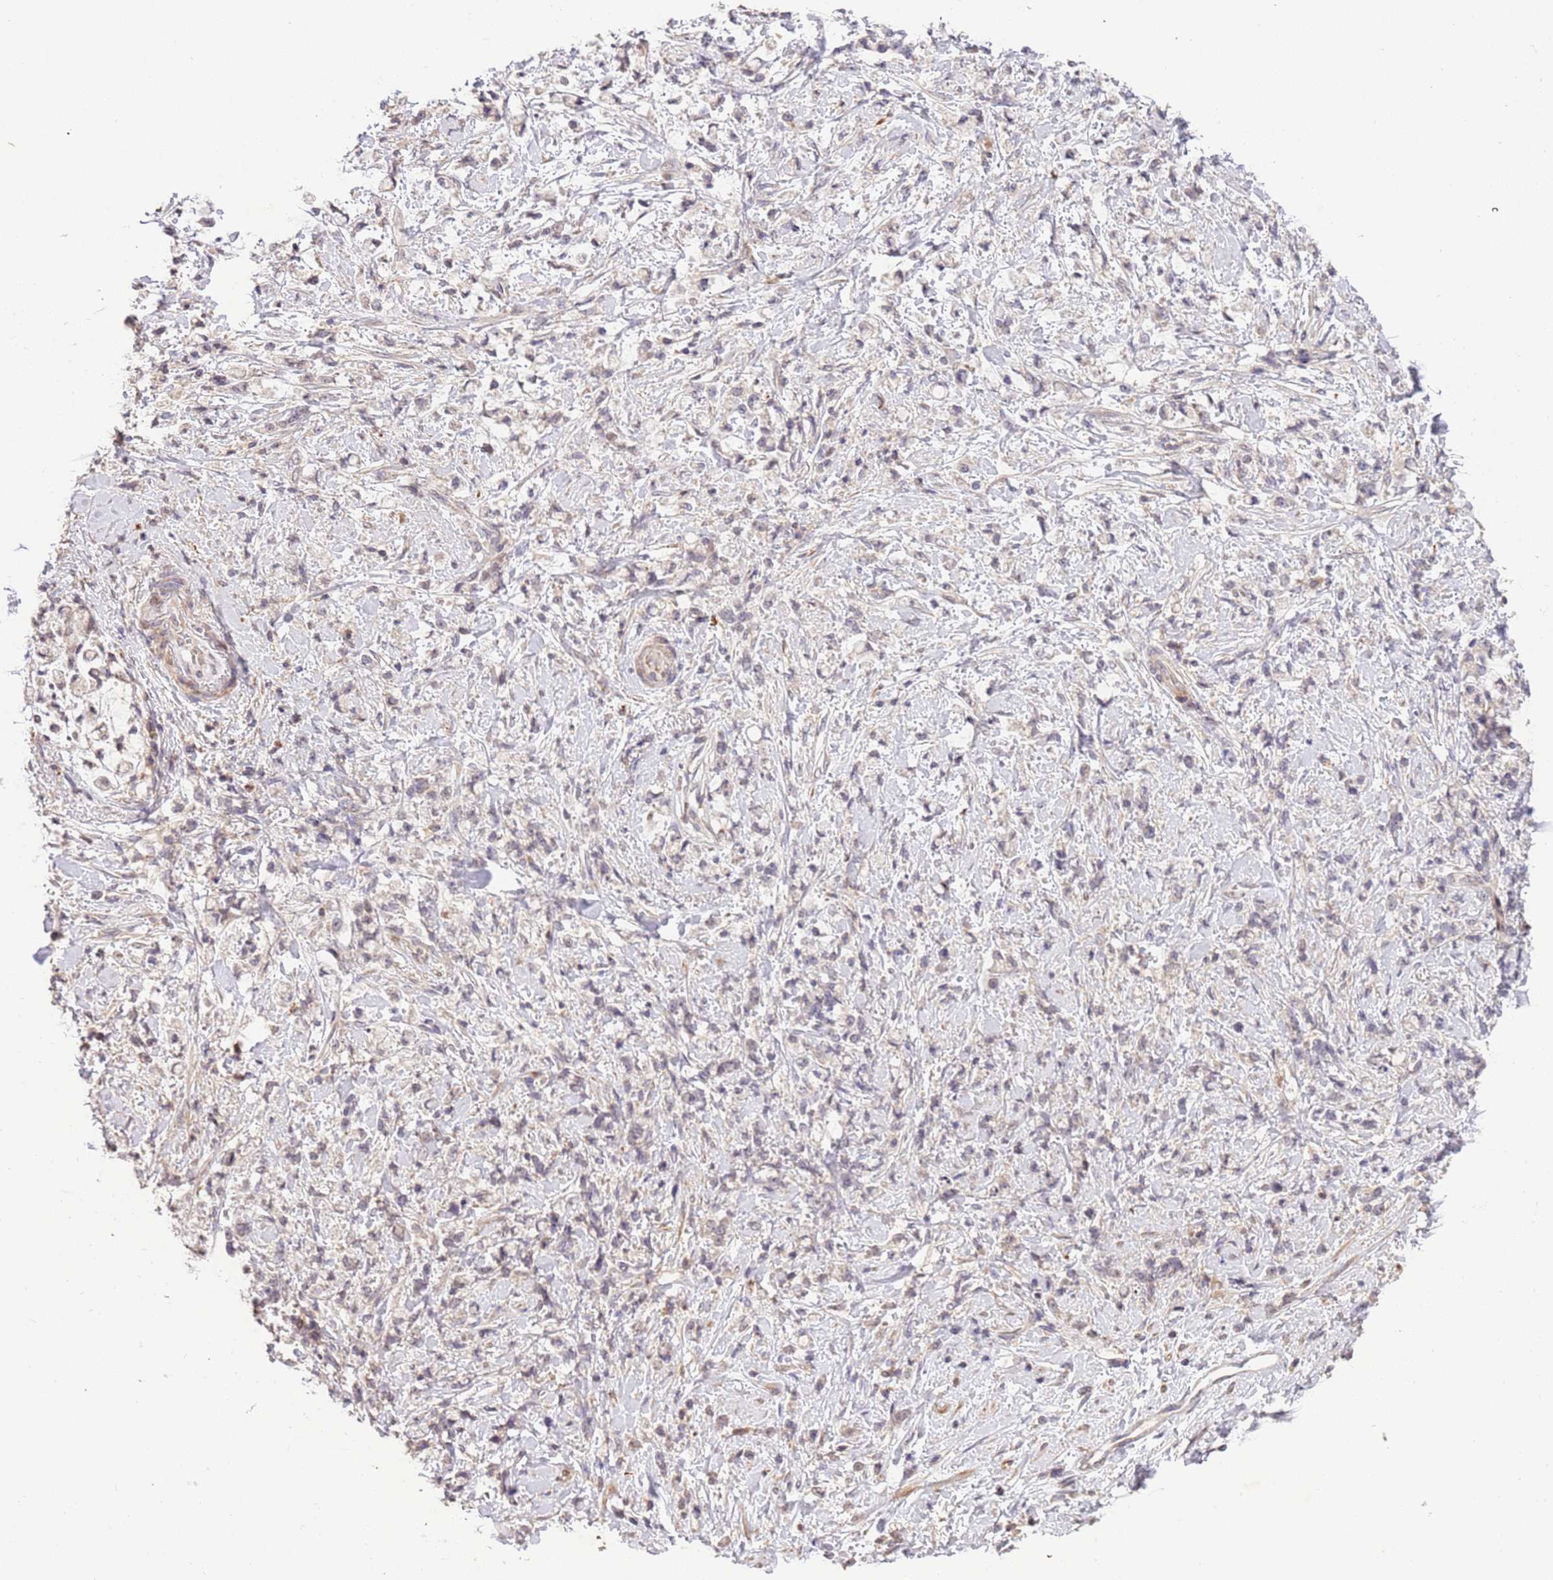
{"staining": {"intensity": "negative", "quantity": "none", "location": "none"}, "tissue": "stomach cancer", "cell_type": "Tumor cells", "image_type": "cancer", "snomed": [{"axis": "morphology", "description": "Adenocarcinoma, NOS"}, {"axis": "topography", "description": "Stomach"}], "caption": "This is an immunohistochemistry histopathology image of human stomach cancer (adenocarcinoma). There is no positivity in tumor cells.", "gene": "SLC16A4", "patient": {"sex": "female", "age": 60}}